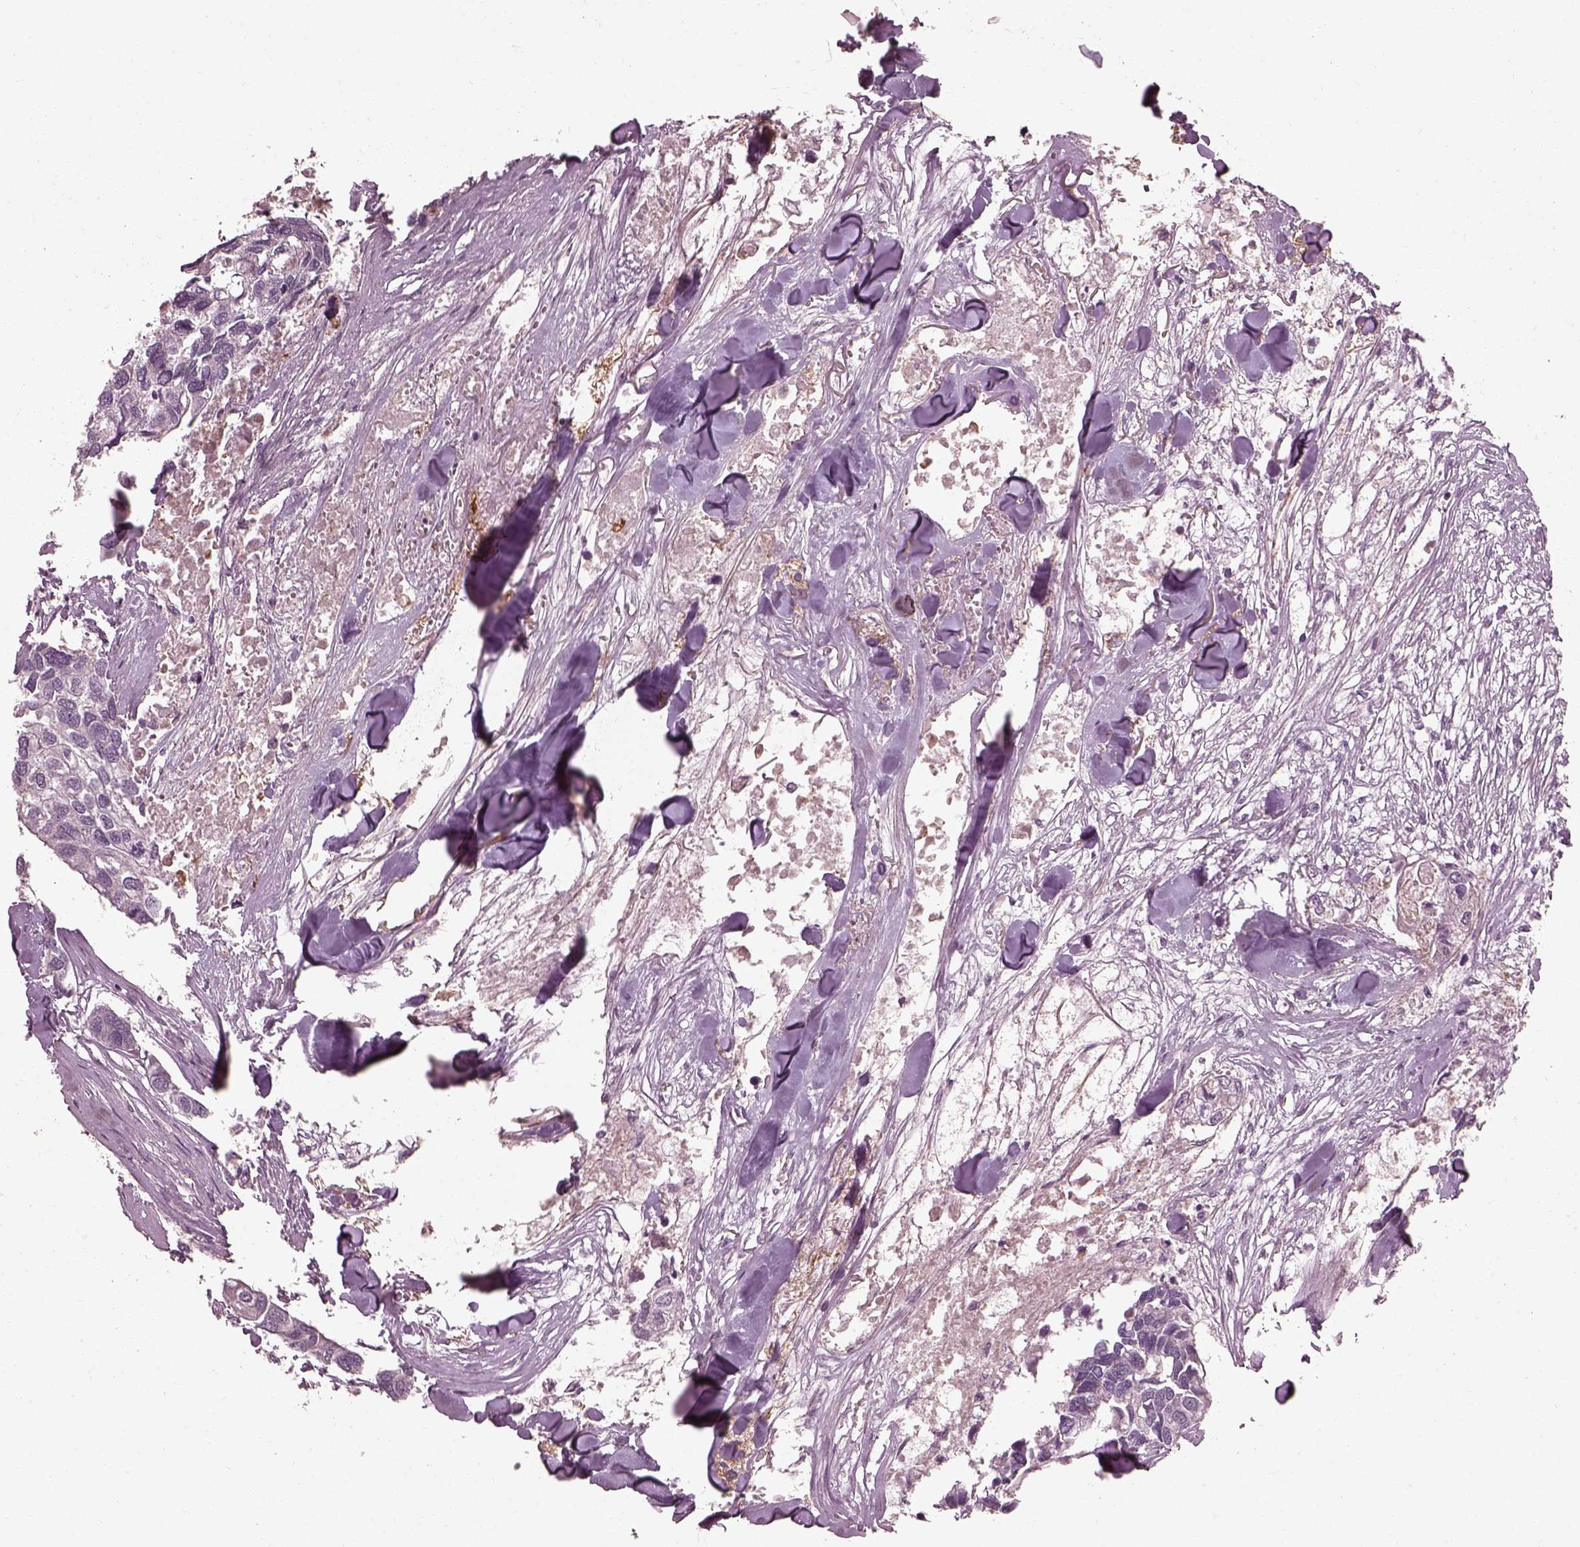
{"staining": {"intensity": "negative", "quantity": "none", "location": "none"}, "tissue": "breast cancer", "cell_type": "Tumor cells", "image_type": "cancer", "snomed": [{"axis": "morphology", "description": "Duct carcinoma"}, {"axis": "topography", "description": "Breast"}], "caption": "The immunohistochemistry (IHC) micrograph has no significant expression in tumor cells of breast cancer tissue. Brightfield microscopy of immunohistochemistry stained with DAB (brown) and hematoxylin (blue), captured at high magnification.", "gene": "EFEMP1", "patient": {"sex": "female", "age": 83}}